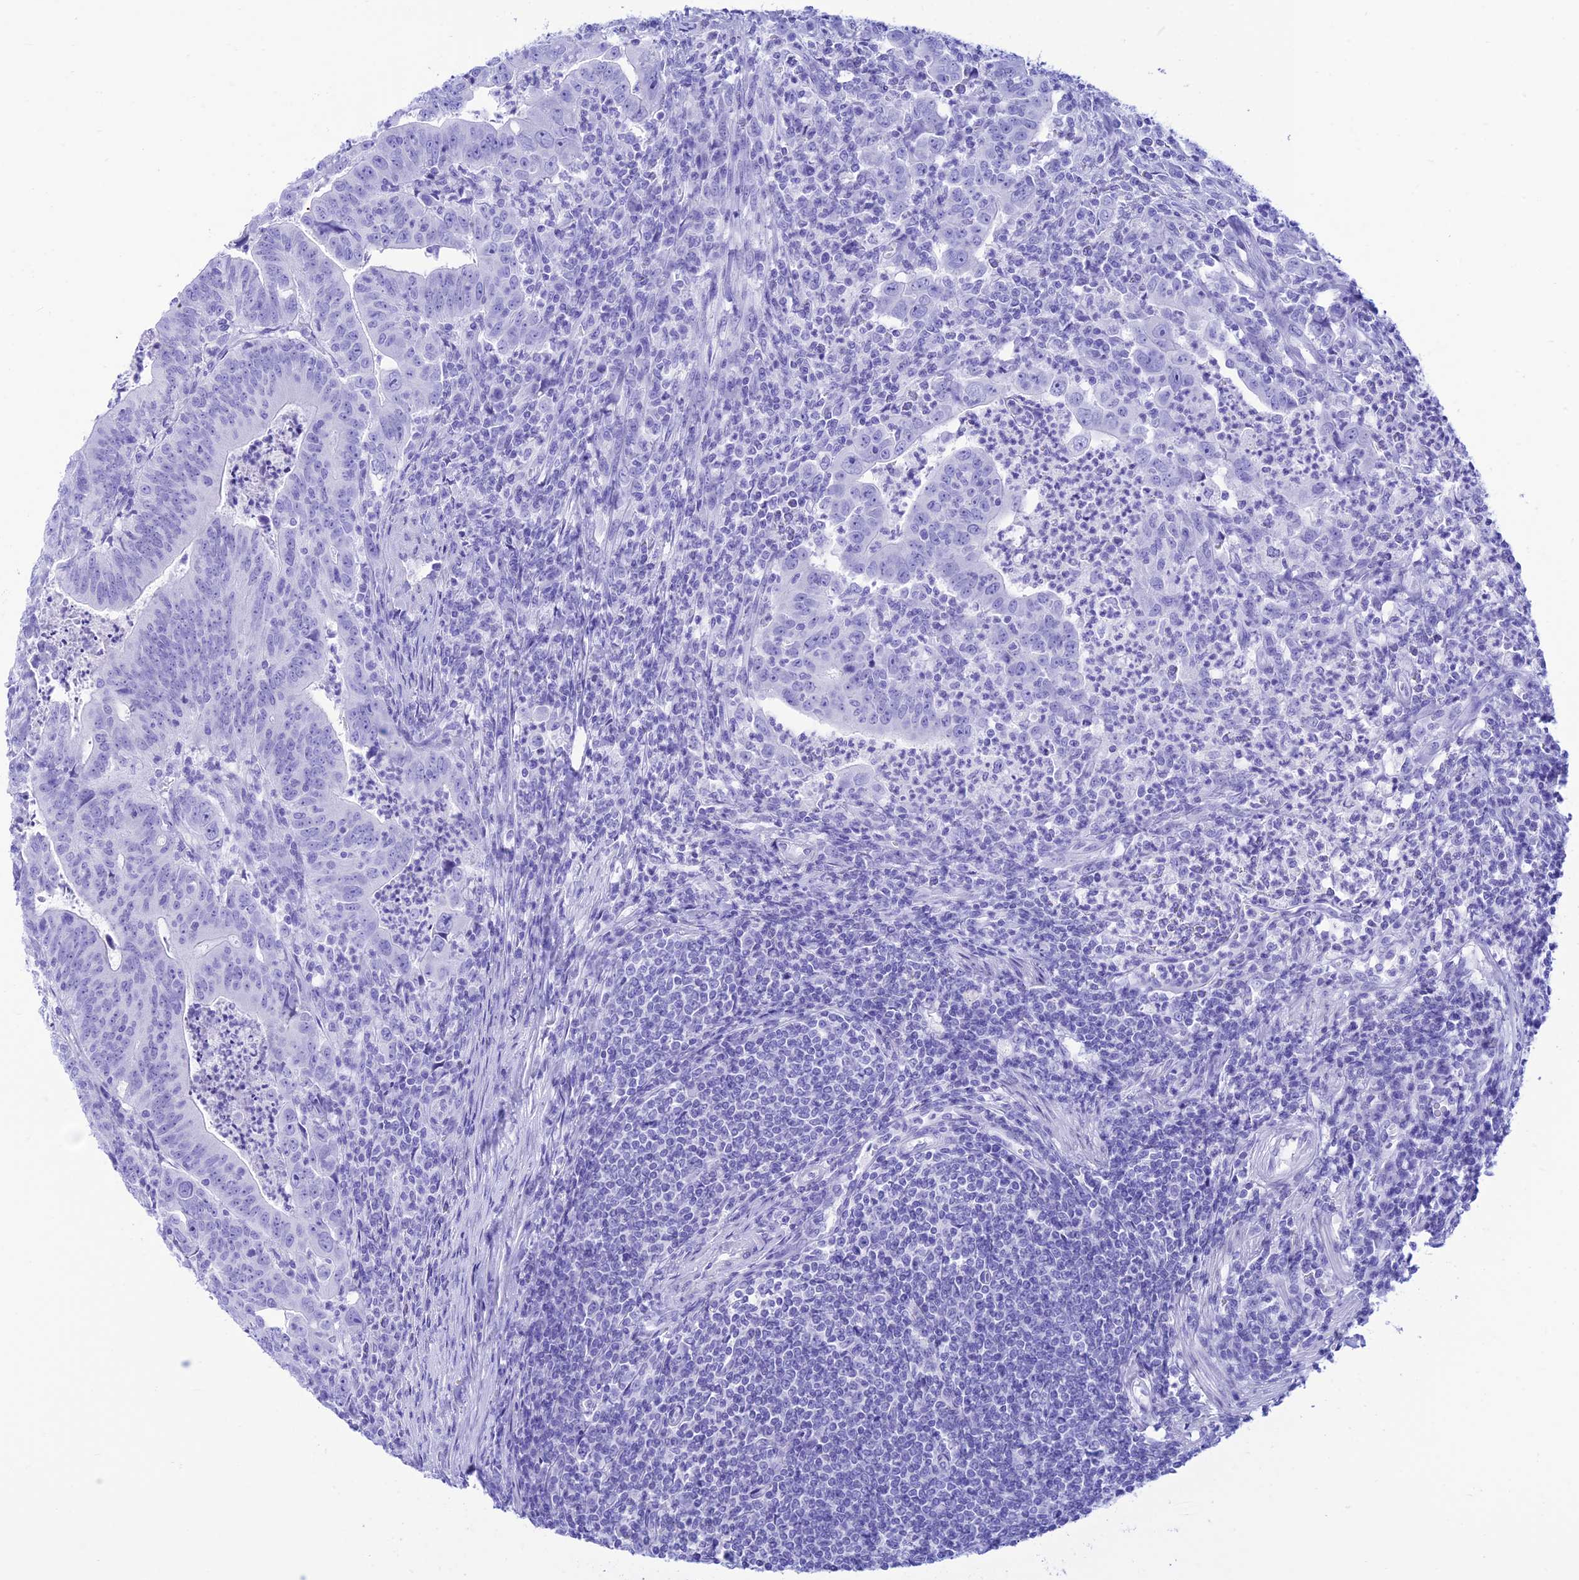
{"staining": {"intensity": "negative", "quantity": "none", "location": "none"}, "tissue": "colorectal cancer", "cell_type": "Tumor cells", "image_type": "cancer", "snomed": [{"axis": "morphology", "description": "Adenocarcinoma, NOS"}, {"axis": "topography", "description": "Rectum"}], "caption": "Human colorectal cancer stained for a protein using IHC displays no positivity in tumor cells.", "gene": "PRNP", "patient": {"sex": "male", "age": 69}}